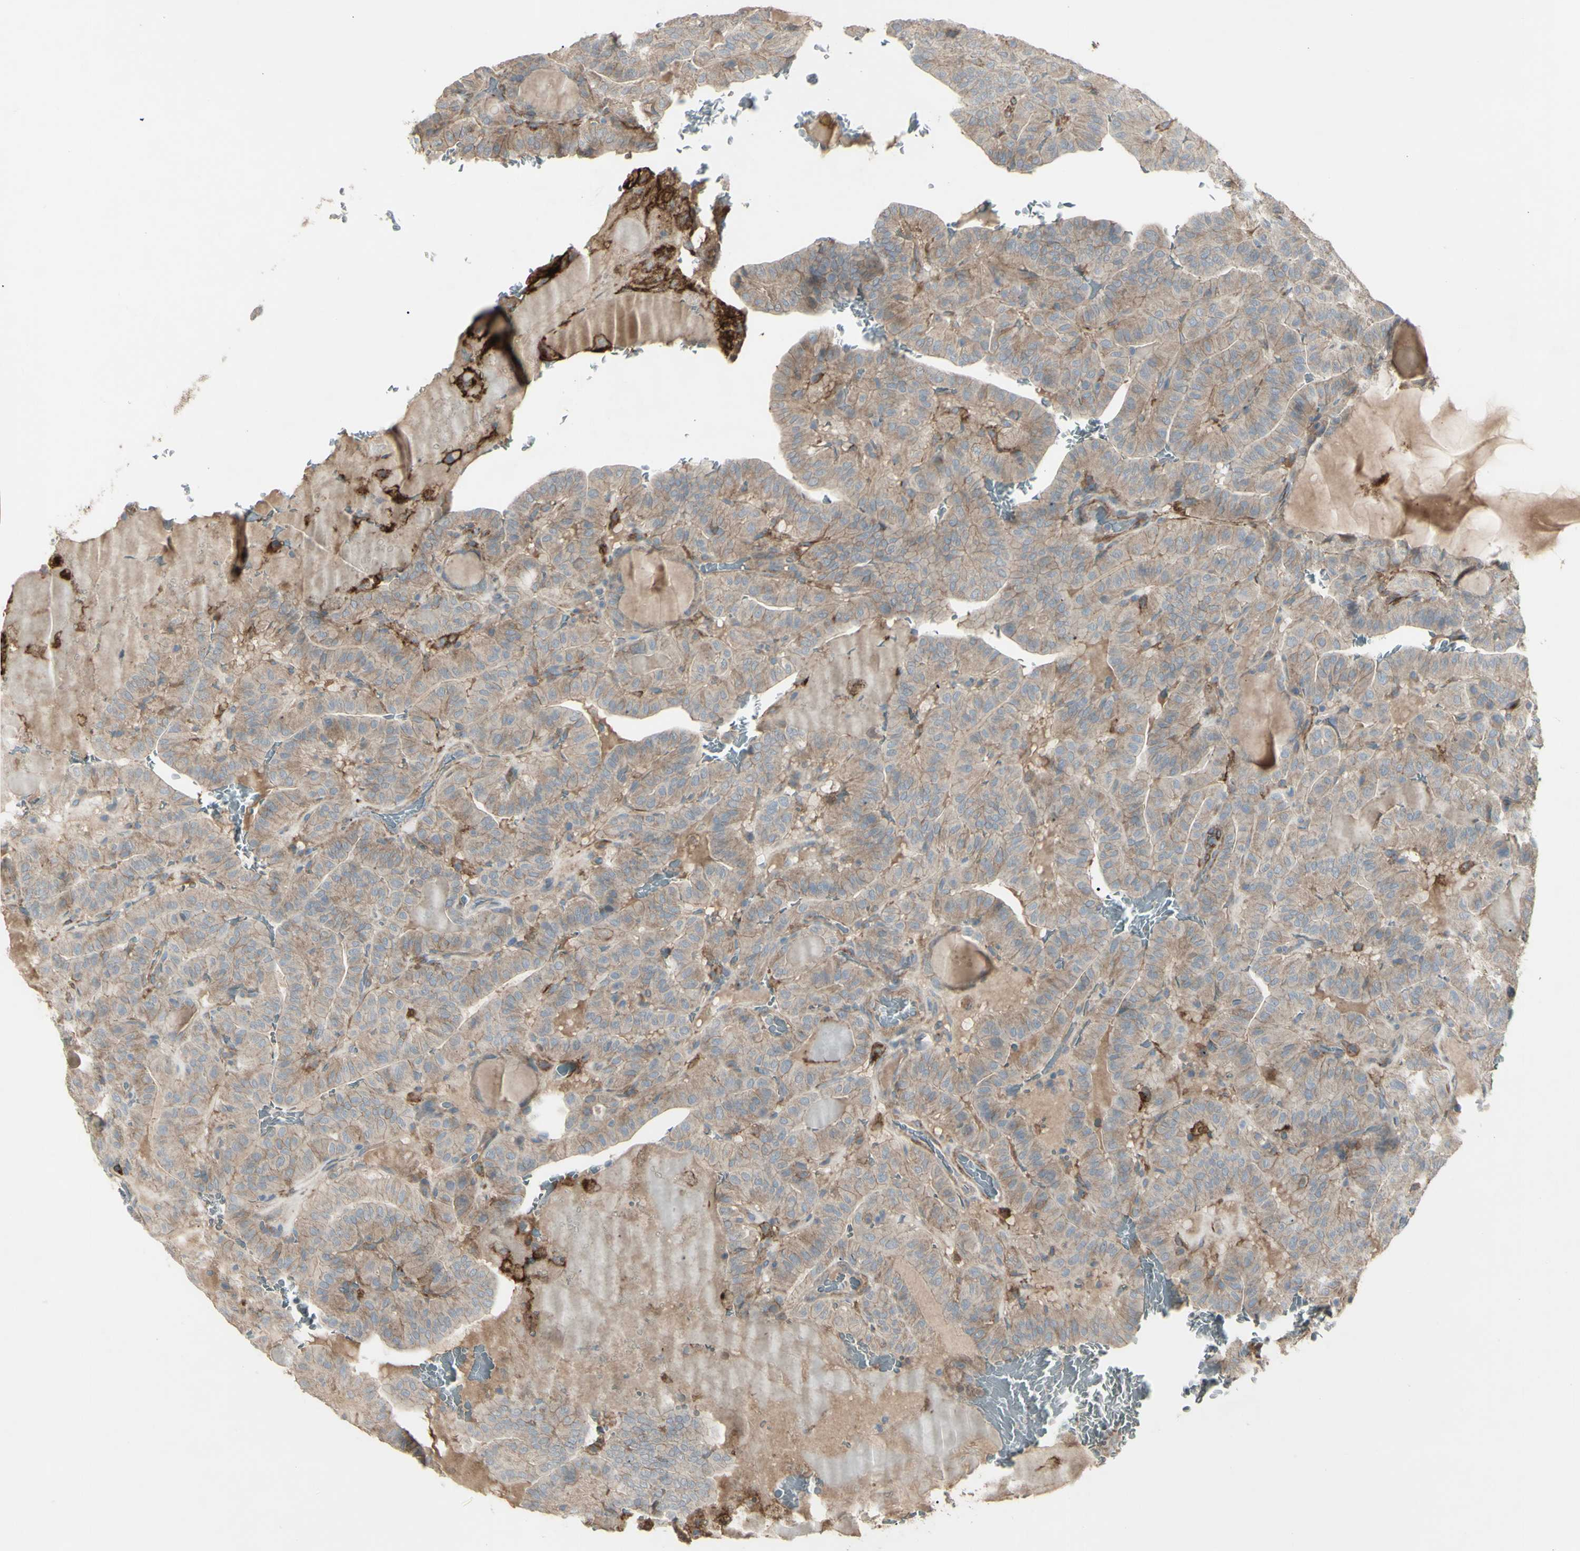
{"staining": {"intensity": "weak", "quantity": ">75%", "location": "cytoplasmic/membranous"}, "tissue": "thyroid cancer", "cell_type": "Tumor cells", "image_type": "cancer", "snomed": [{"axis": "morphology", "description": "Papillary adenocarcinoma, NOS"}, {"axis": "topography", "description": "Thyroid gland"}], "caption": "Human thyroid papillary adenocarcinoma stained with a protein marker demonstrates weak staining in tumor cells.", "gene": "CD276", "patient": {"sex": "male", "age": 77}}